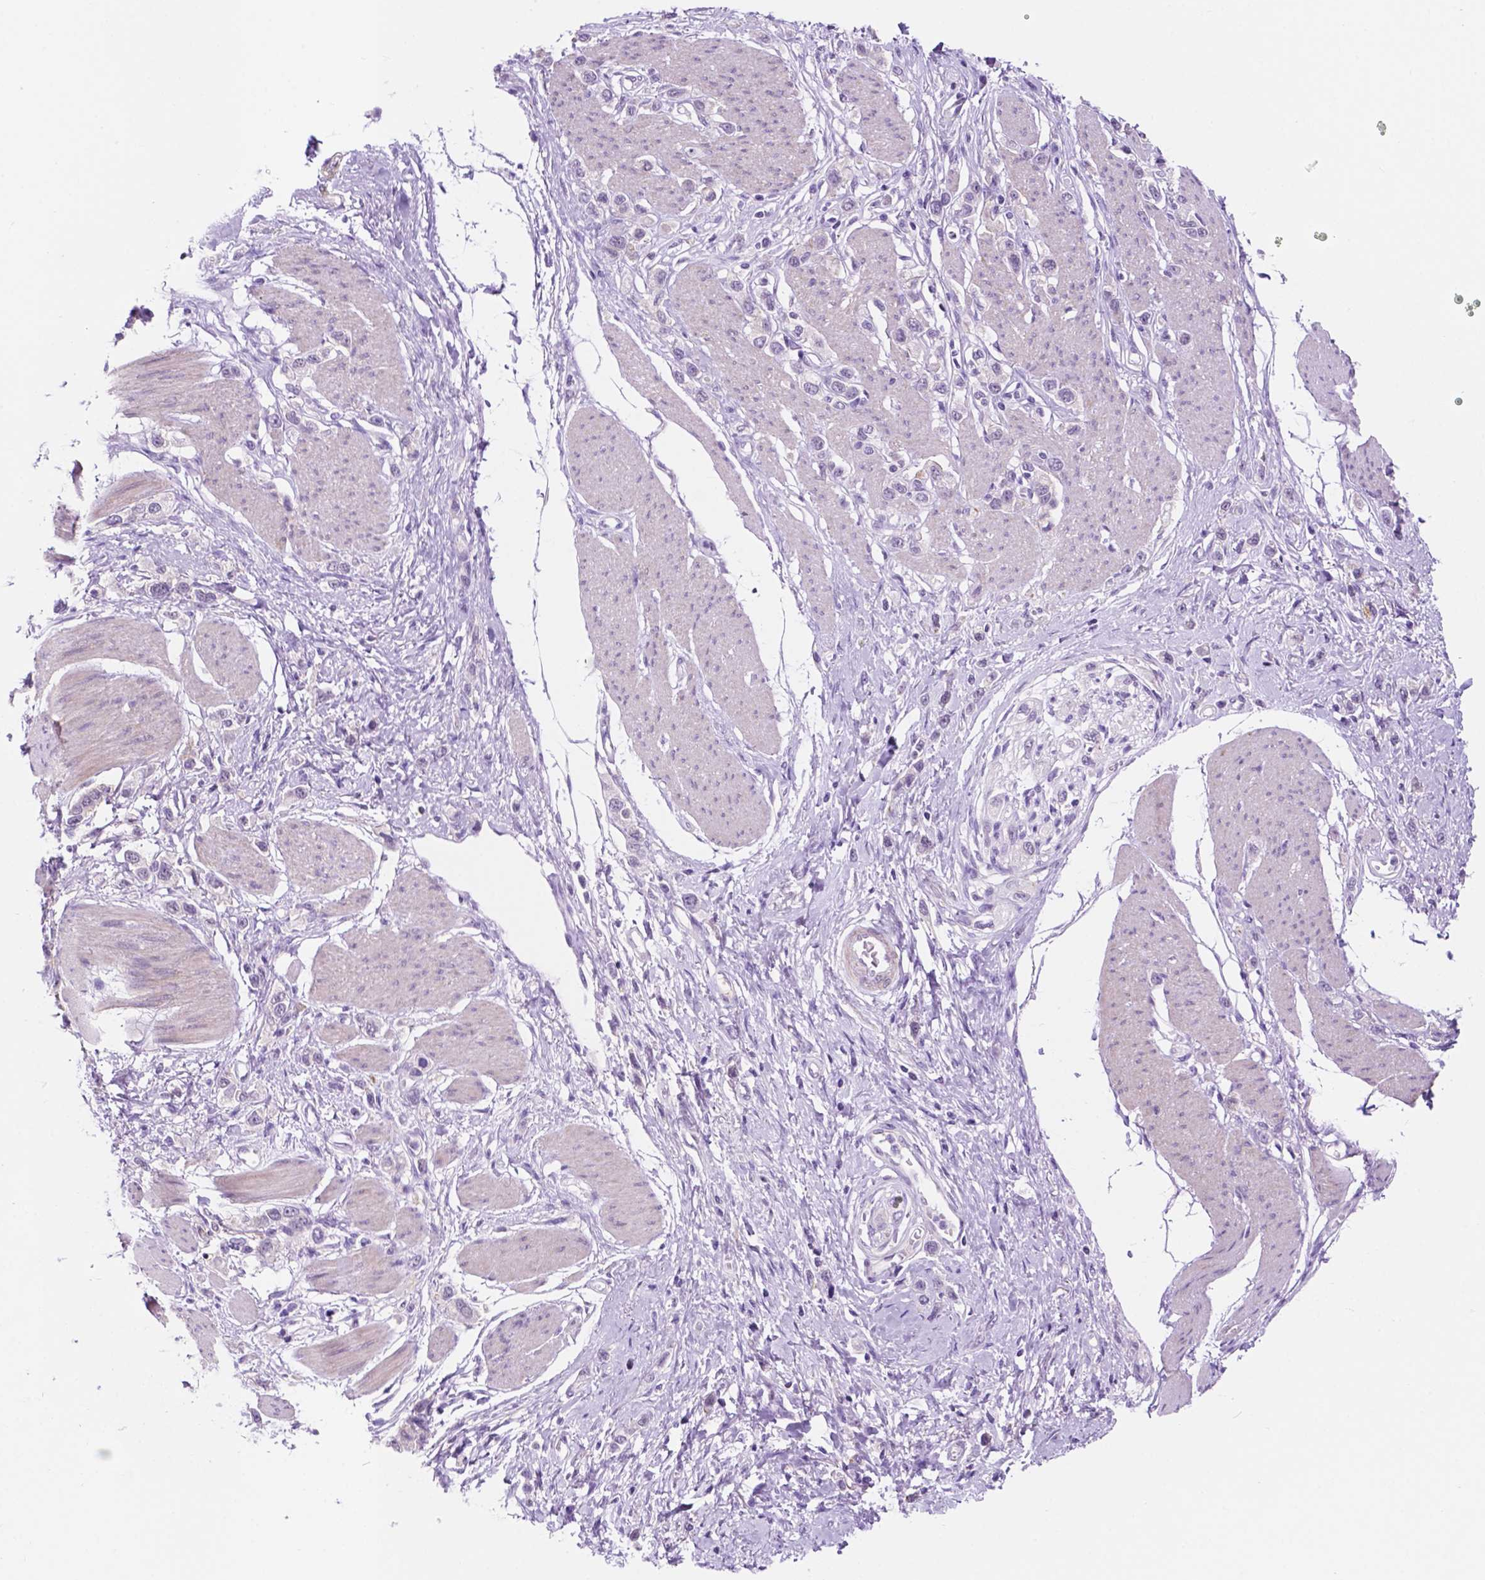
{"staining": {"intensity": "negative", "quantity": "none", "location": "none"}, "tissue": "stomach cancer", "cell_type": "Tumor cells", "image_type": "cancer", "snomed": [{"axis": "morphology", "description": "Adenocarcinoma, NOS"}, {"axis": "topography", "description": "Stomach"}], "caption": "IHC of stomach cancer exhibits no positivity in tumor cells.", "gene": "ACY3", "patient": {"sex": "female", "age": 65}}